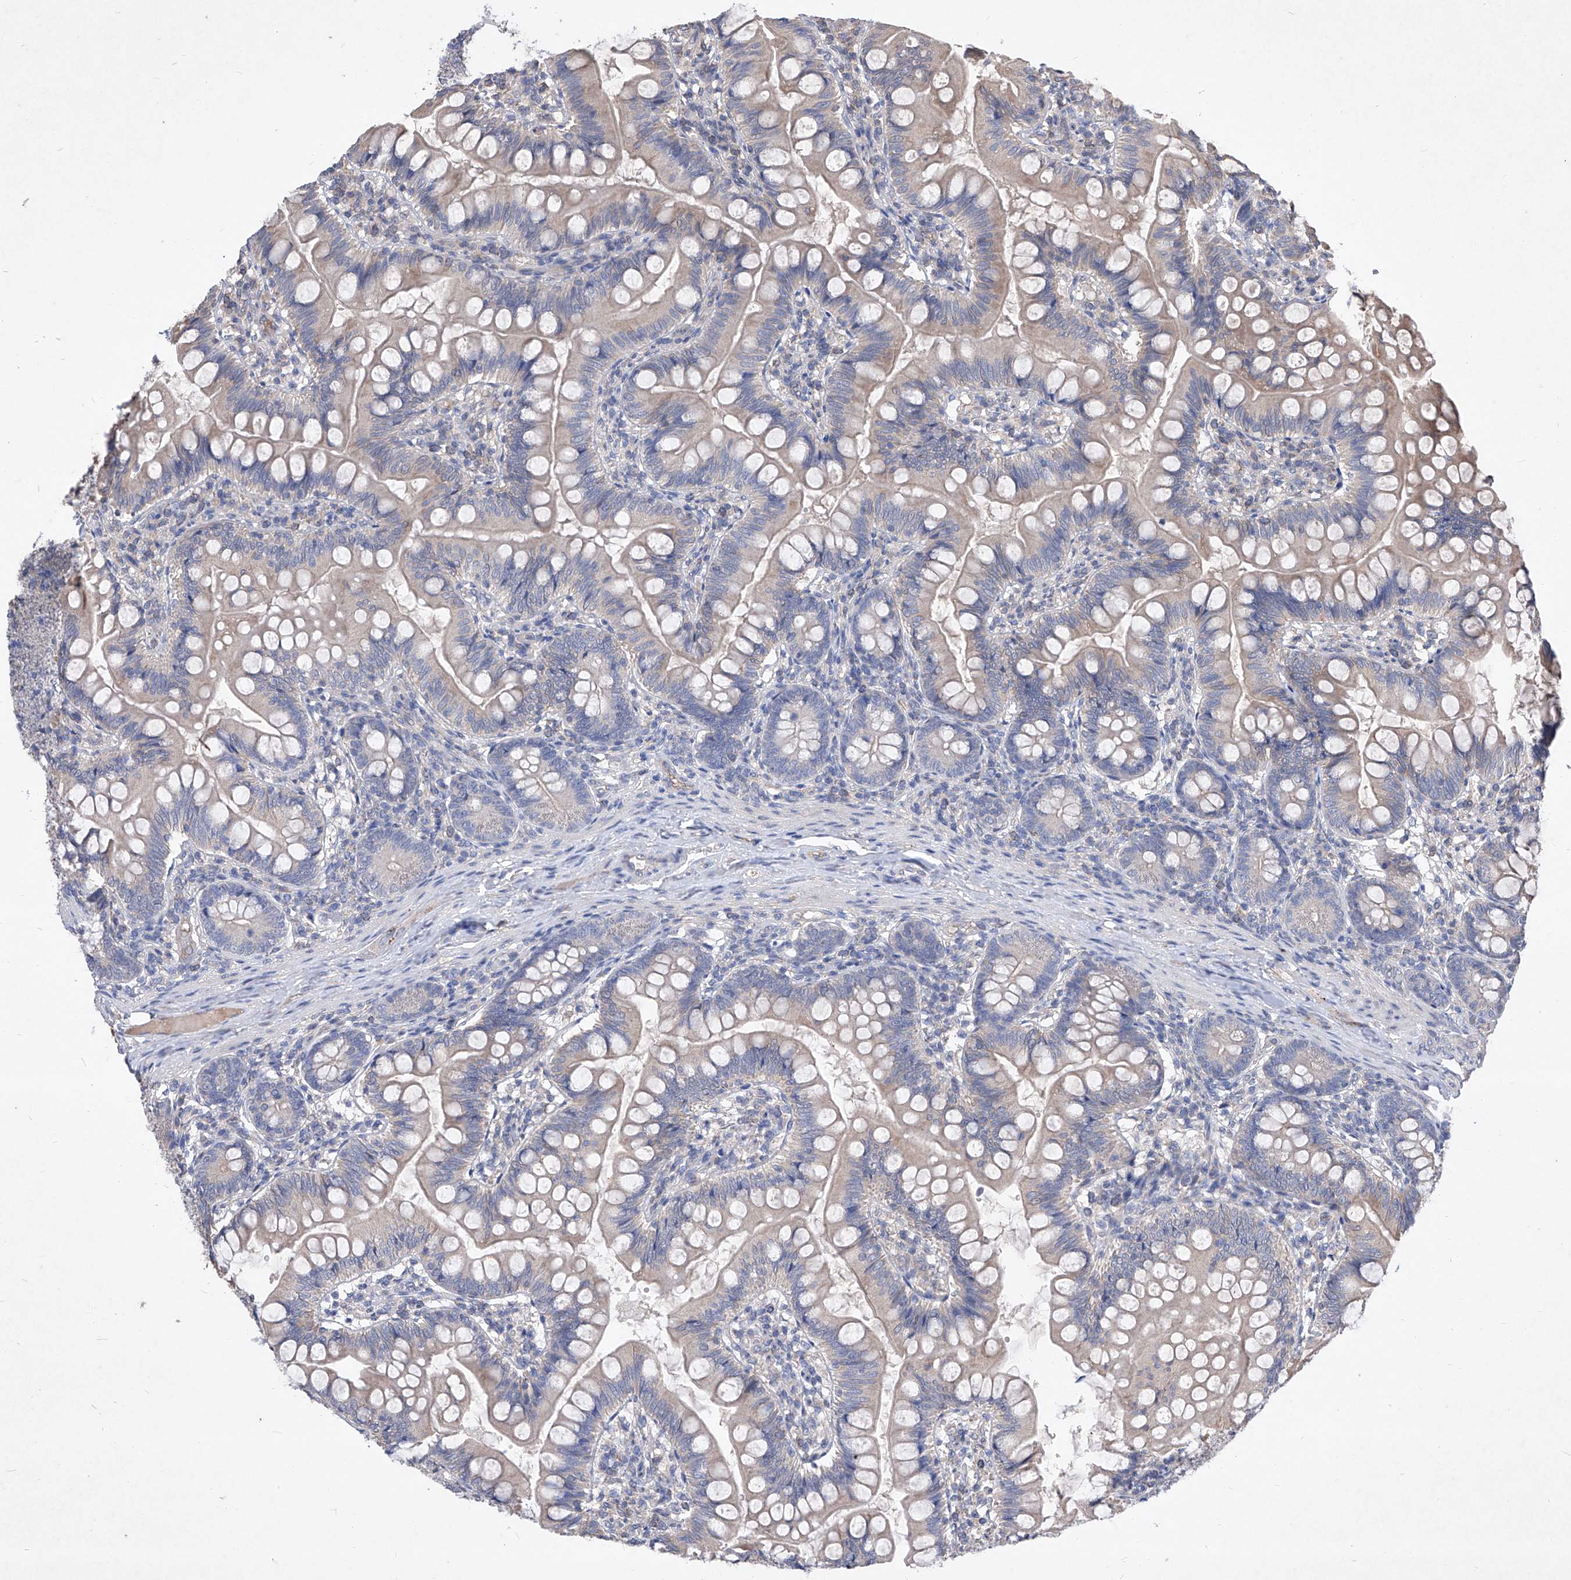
{"staining": {"intensity": "weak", "quantity": "25%-75%", "location": "cytoplasmic/membranous"}, "tissue": "small intestine", "cell_type": "Glandular cells", "image_type": "normal", "snomed": [{"axis": "morphology", "description": "Normal tissue, NOS"}, {"axis": "topography", "description": "Small intestine"}], "caption": "This image displays immunohistochemistry staining of benign small intestine, with low weak cytoplasmic/membranous staining in approximately 25%-75% of glandular cells.", "gene": "SYNGR1", "patient": {"sex": "male", "age": 7}}